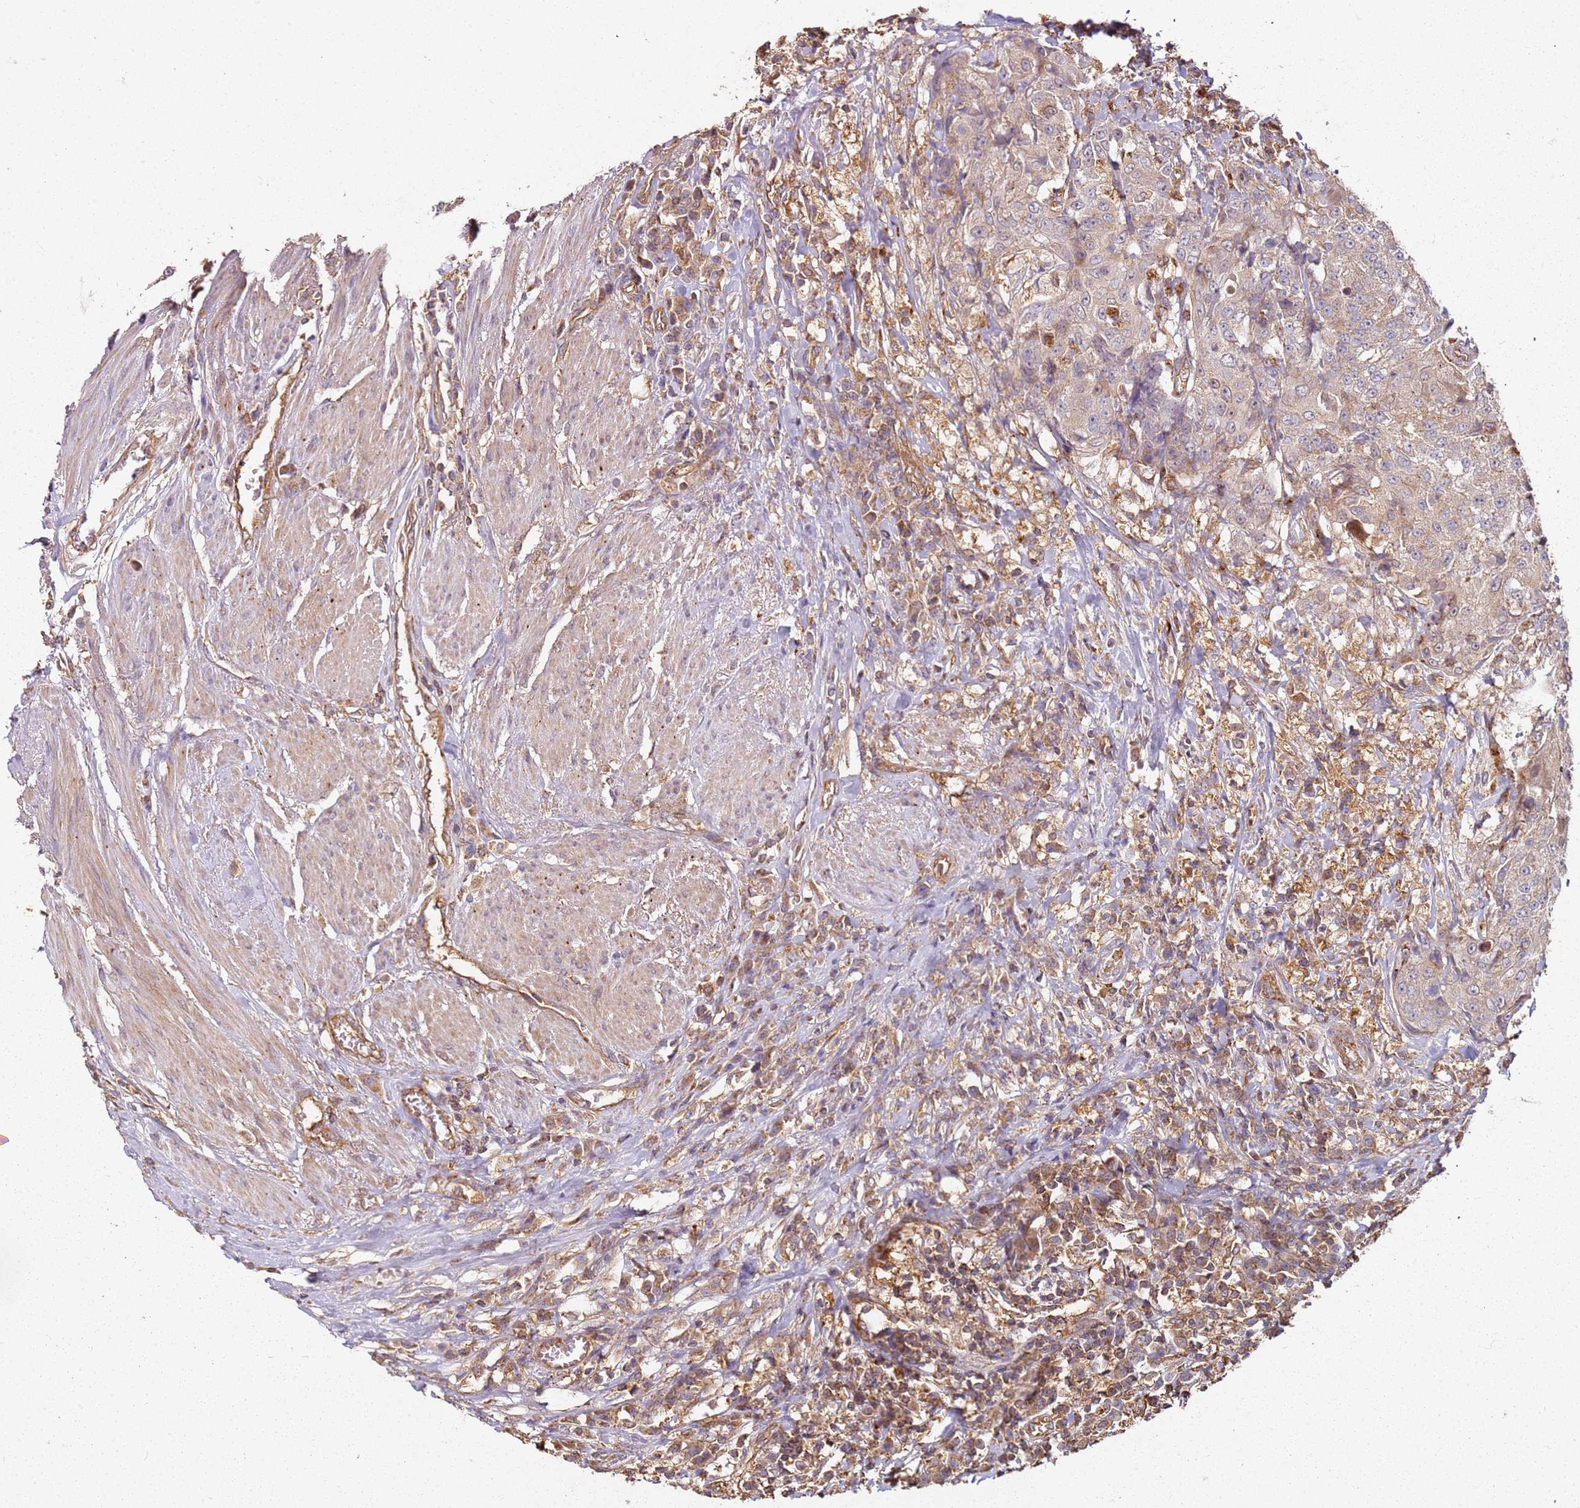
{"staining": {"intensity": "weak", "quantity": "25%-75%", "location": "cytoplasmic/membranous"}, "tissue": "urothelial cancer", "cell_type": "Tumor cells", "image_type": "cancer", "snomed": [{"axis": "morphology", "description": "Urothelial carcinoma, High grade"}, {"axis": "topography", "description": "Urinary bladder"}], "caption": "An immunohistochemistry (IHC) image of neoplastic tissue is shown. Protein staining in brown highlights weak cytoplasmic/membranous positivity in high-grade urothelial carcinoma within tumor cells.", "gene": "SCGB2B2", "patient": {"sex": "female", "age": 63}}